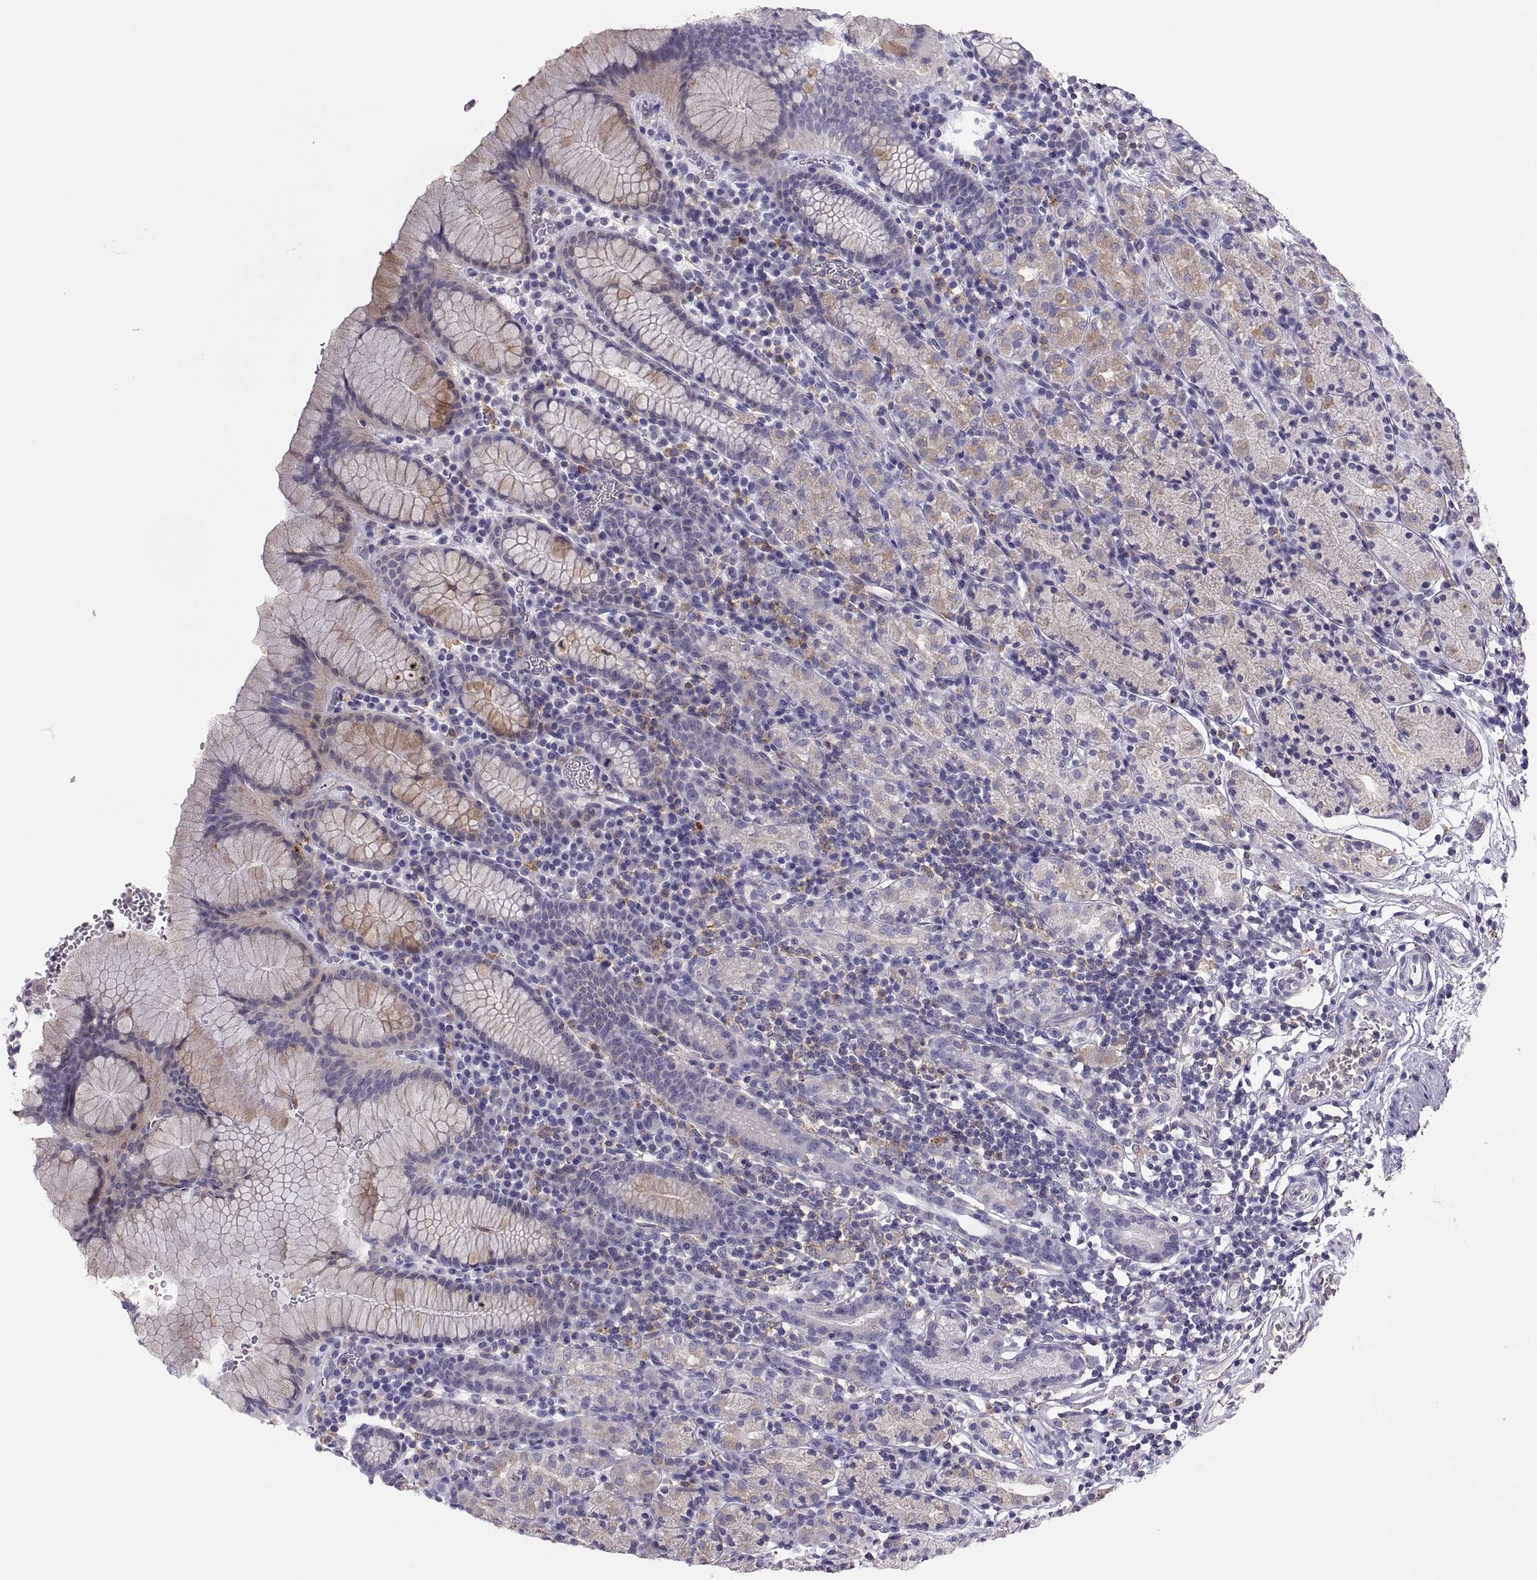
{"staining": {"intensity": "weak", "quantity": "<25%", "location": "cytoplasmic/membranous"}, "tissue": "stomach", "cell_type": "Glandular cells", "image_type": "normal", "snomed": [{"axis": "morphology", "description": "Normal tissue, NOS"}, {"axis": "topography", "description": "Stomach, upper"}, {"axis": "topography", "description": "Stomach"}], "caption": "Immunohistochemical staining of normal stomach displays no significant staining in glandular cells. (IHC, brightfield microscopy, high magnification).", "gene": "RALB", "patient": {"sex": "male", "age": 62}}